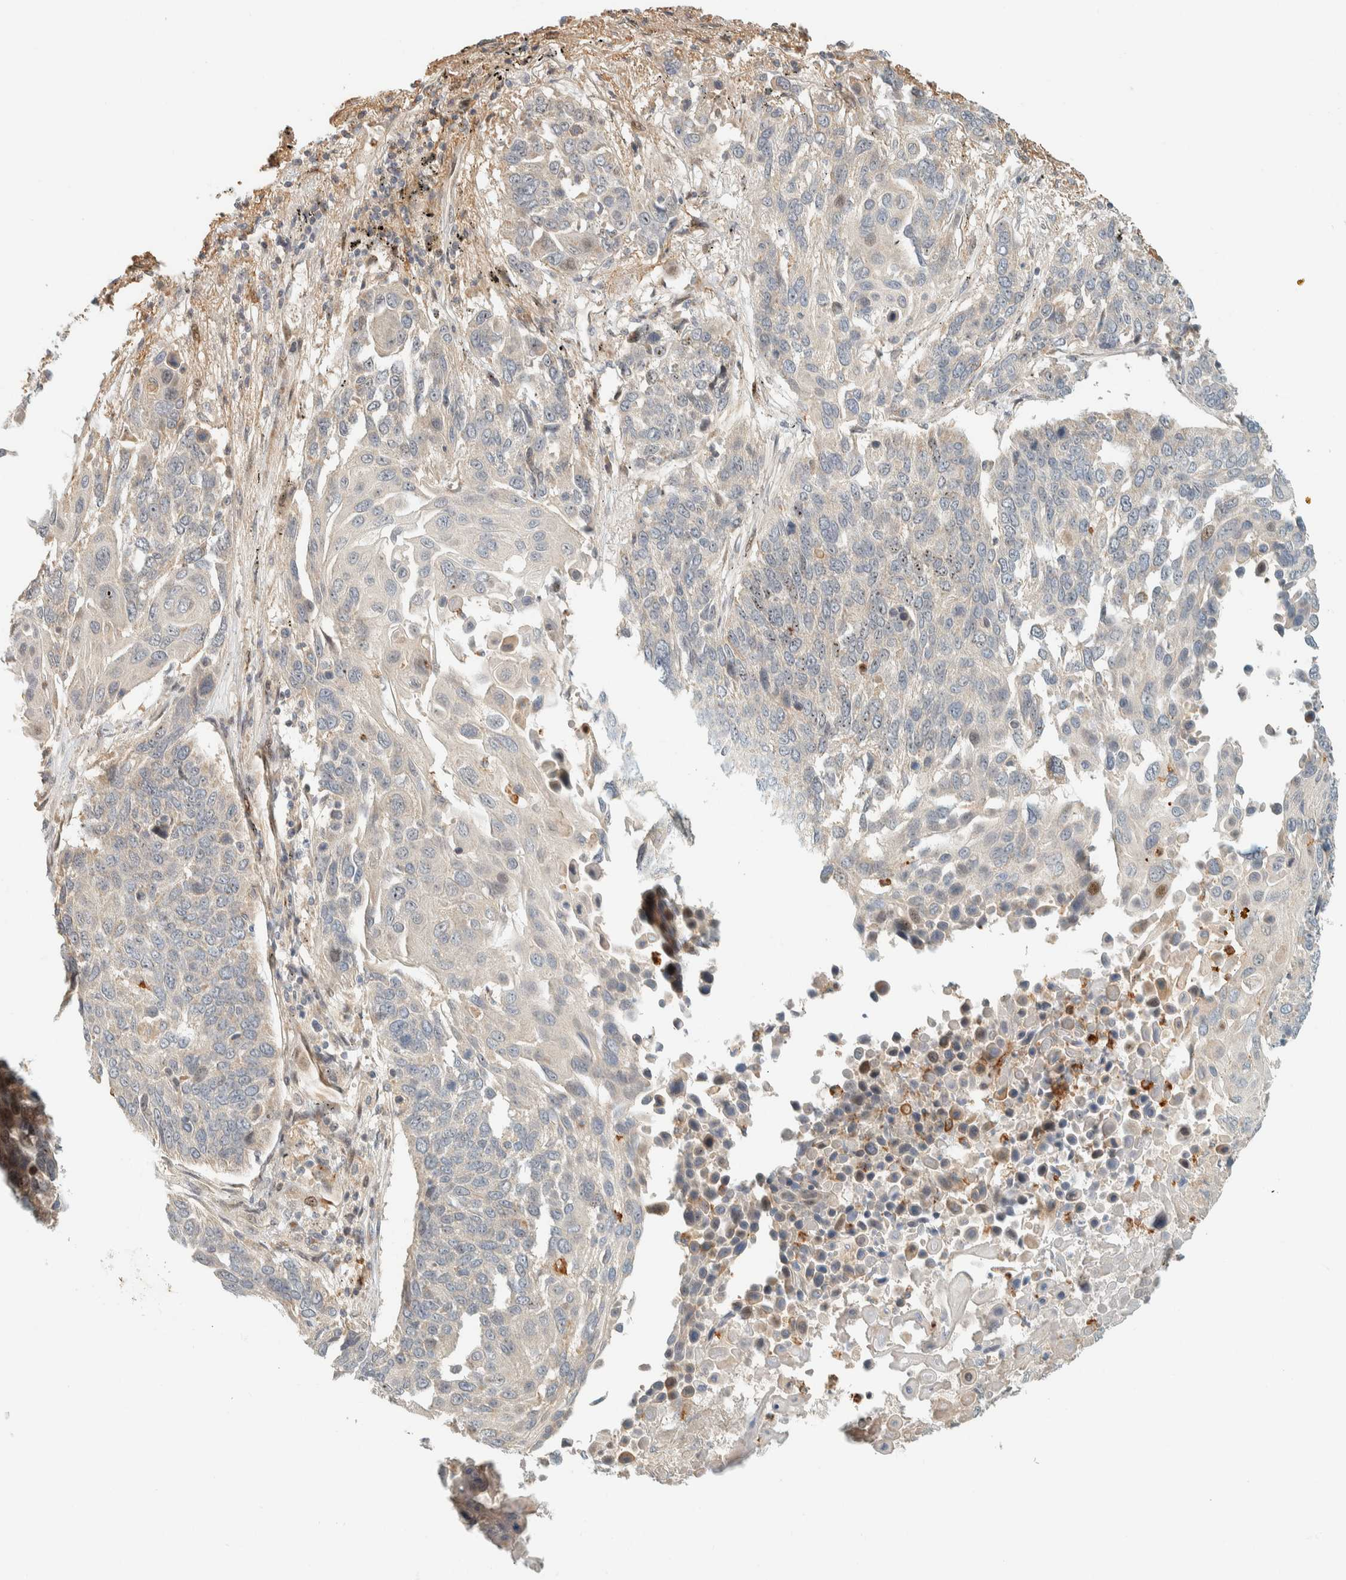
{"staining": {"intensity": "weak", "quantity": "25%-75%", "location": "cytoplasmic/membranous"}, "tissue": "lung cancer", "cell_type": "Tumor cells", "image_type": "cancer", "snomed": [{"axis": "morphology", "description": "Squamous cell carcinoma, NOS"}, {"axis": "topography", "description": "Lung"}], "caption": "Lung squamous cell carcinoma stained for a protein demonstrates weak cytoplasmic/membranous positivity in tumor cells.", "gene": "CCDC171", "patient": {"sex": "male", "age": 66}}